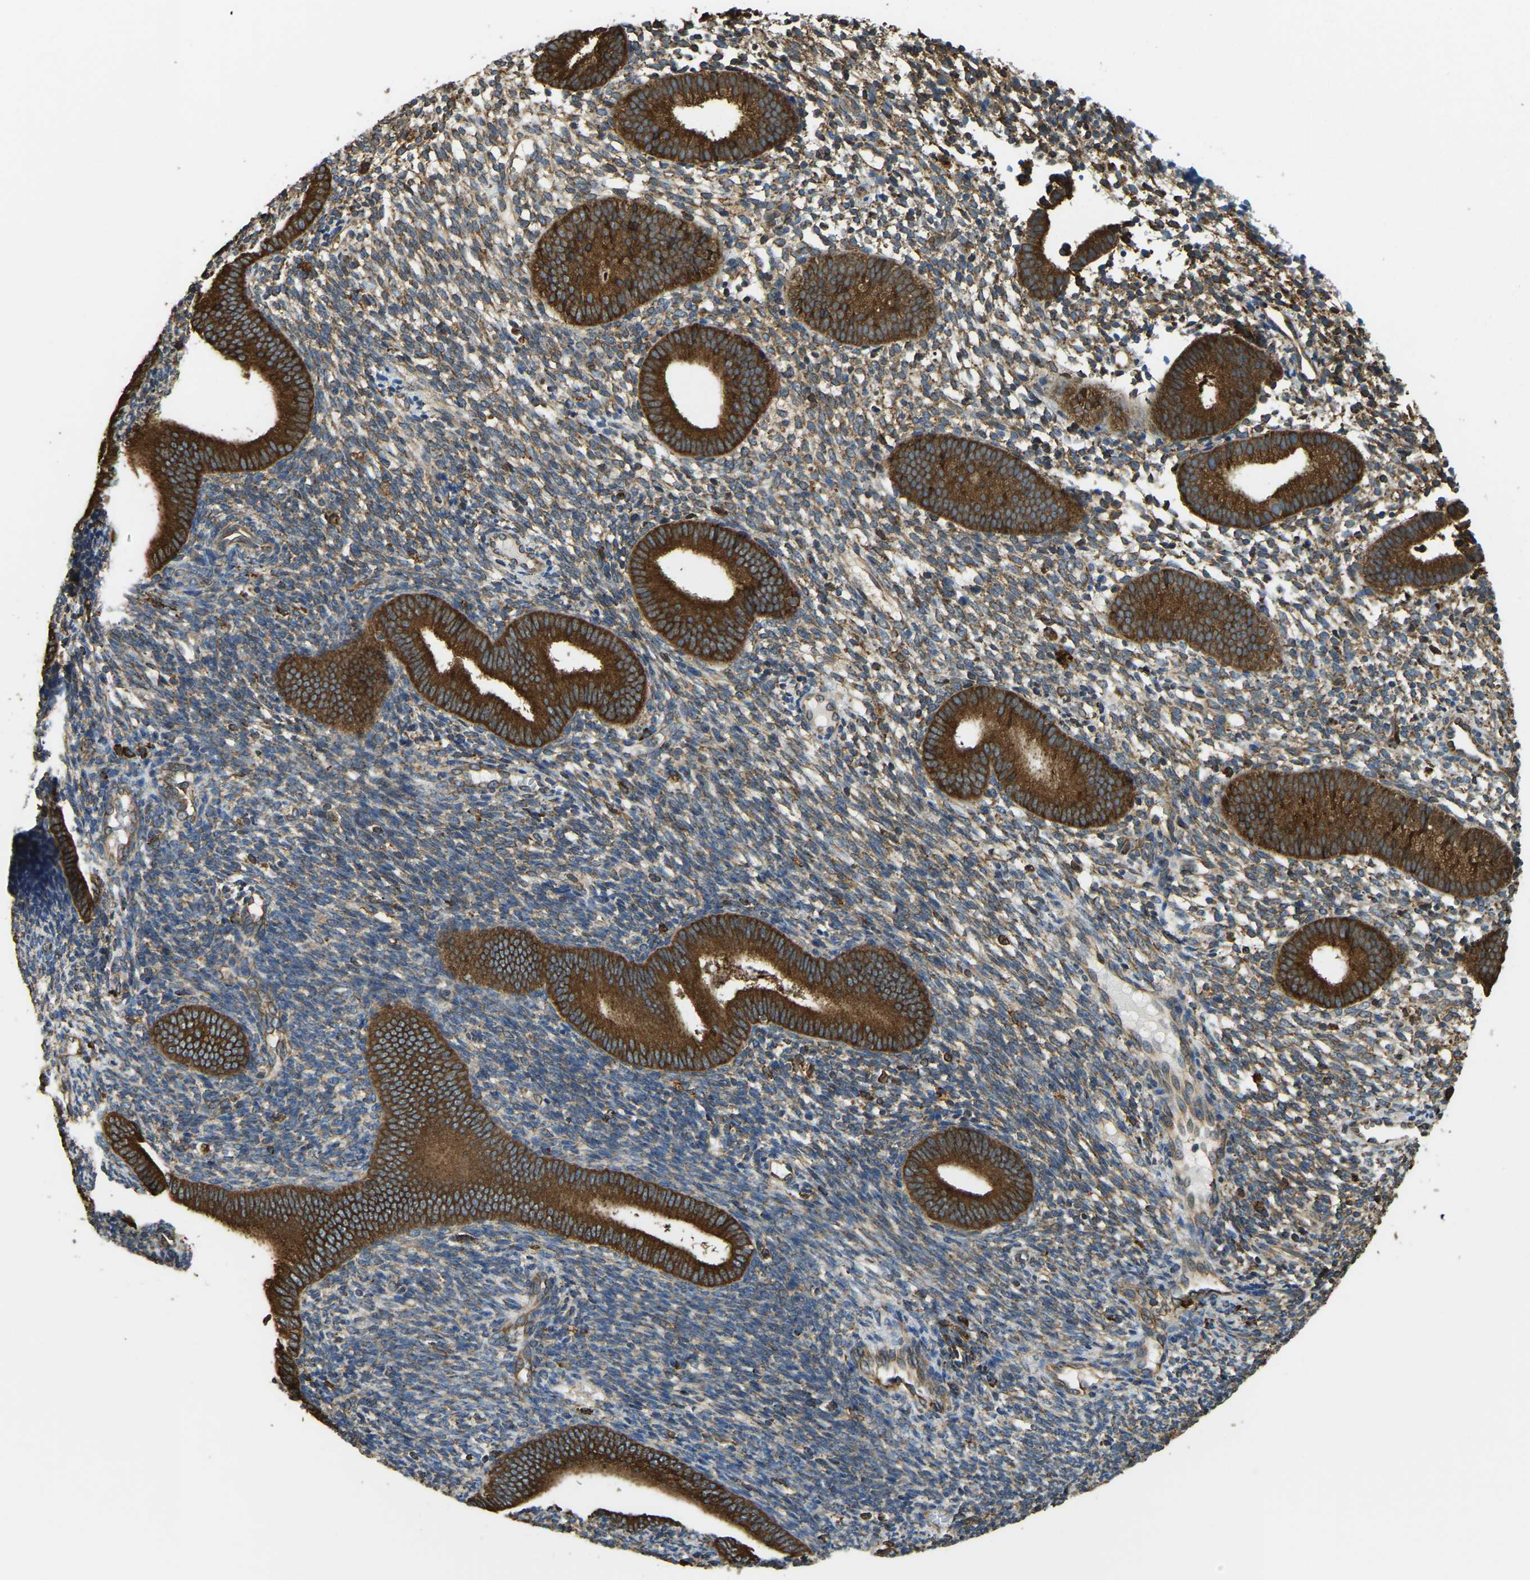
{"staining": {"intensity": "moderate", "quantity": ">75%", "location": "cytoplasmic/membranous"}, "tissue": "endometrium", "cell_type": "Cells in endometrial stroma", "image_type": "normal", "snomed": [{"axis": "morphology", "description": "Normal tissue, NOS"}, {"axis": "topography", "description": "Uterus"}, {"axis": "topography", "description": "Endometrium"}], "caption": "Normal endometrium was stained to show a protein in brown. There is medium levels of moderate cytoplasmic/membranous expression in approximately >75% of cells in endometrial stroma. (Brightfield microscopy of DAB IHC at high magnification).", "gene": "RNF115", "patient": {"sex": "female", "age": 33}}